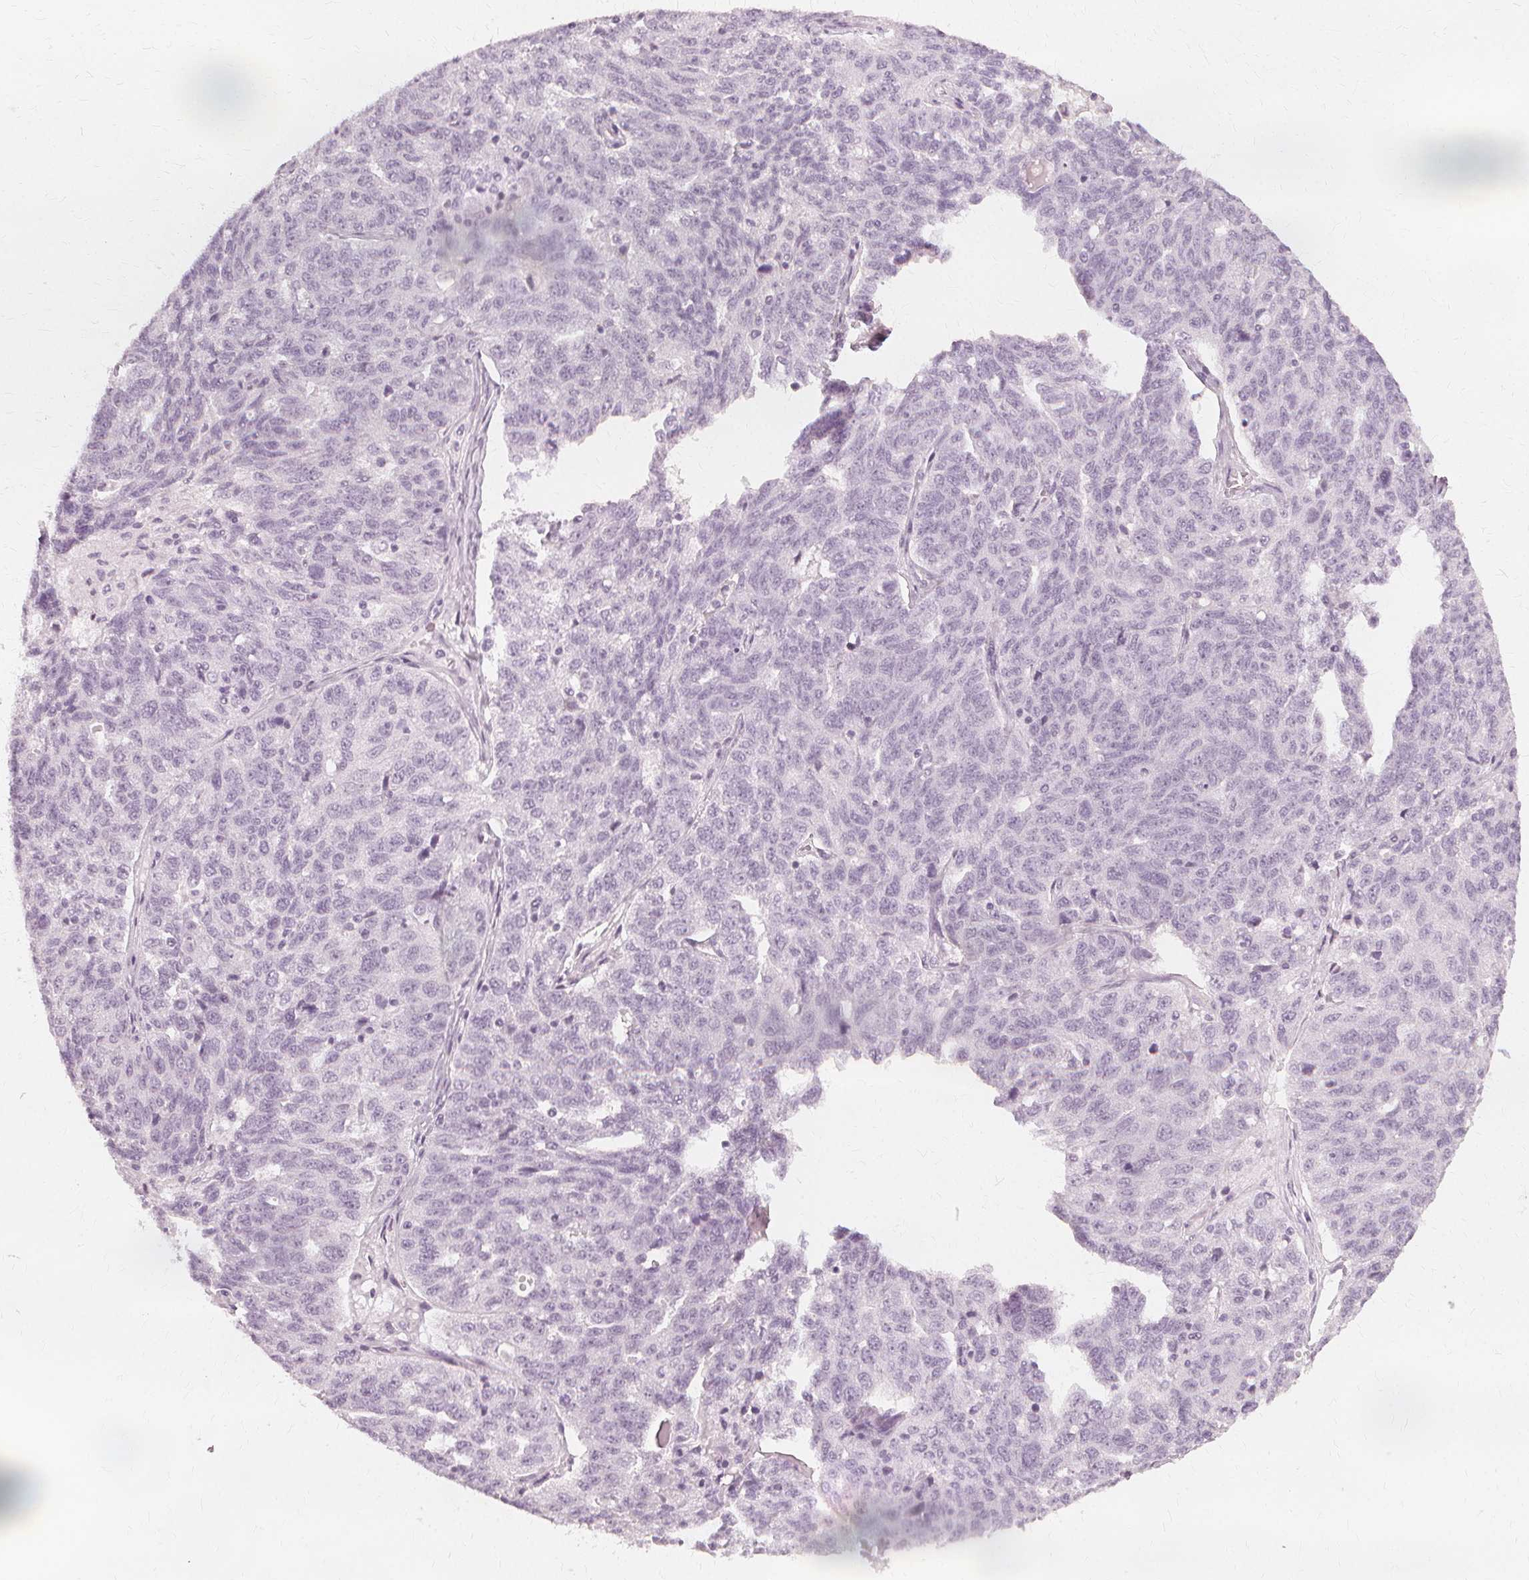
{"staining": {"intensity": "negative", "quantity": "none", "location": "none"}, "tissue": "ovarian cancer", "cell_type": "Tumor cells", "image_type": "cancer", "snomed": [{"axis": "morphology", "description": "Cystadenocarcinoma, serous, NOS"}, {"axis": "topography", "description": "Ovary"}], "caption": "Immunohistochemistry (IHC) of ovarian serous cystadenocarcinoma displays no expression in tumor cells. (DAB (3,3'-diaminobenzidine) immunohistochemistry (IHC) with hematoxylin counter stain).", "gene": "NXPE1", "patient": {"sex": "female", "age": 71}}